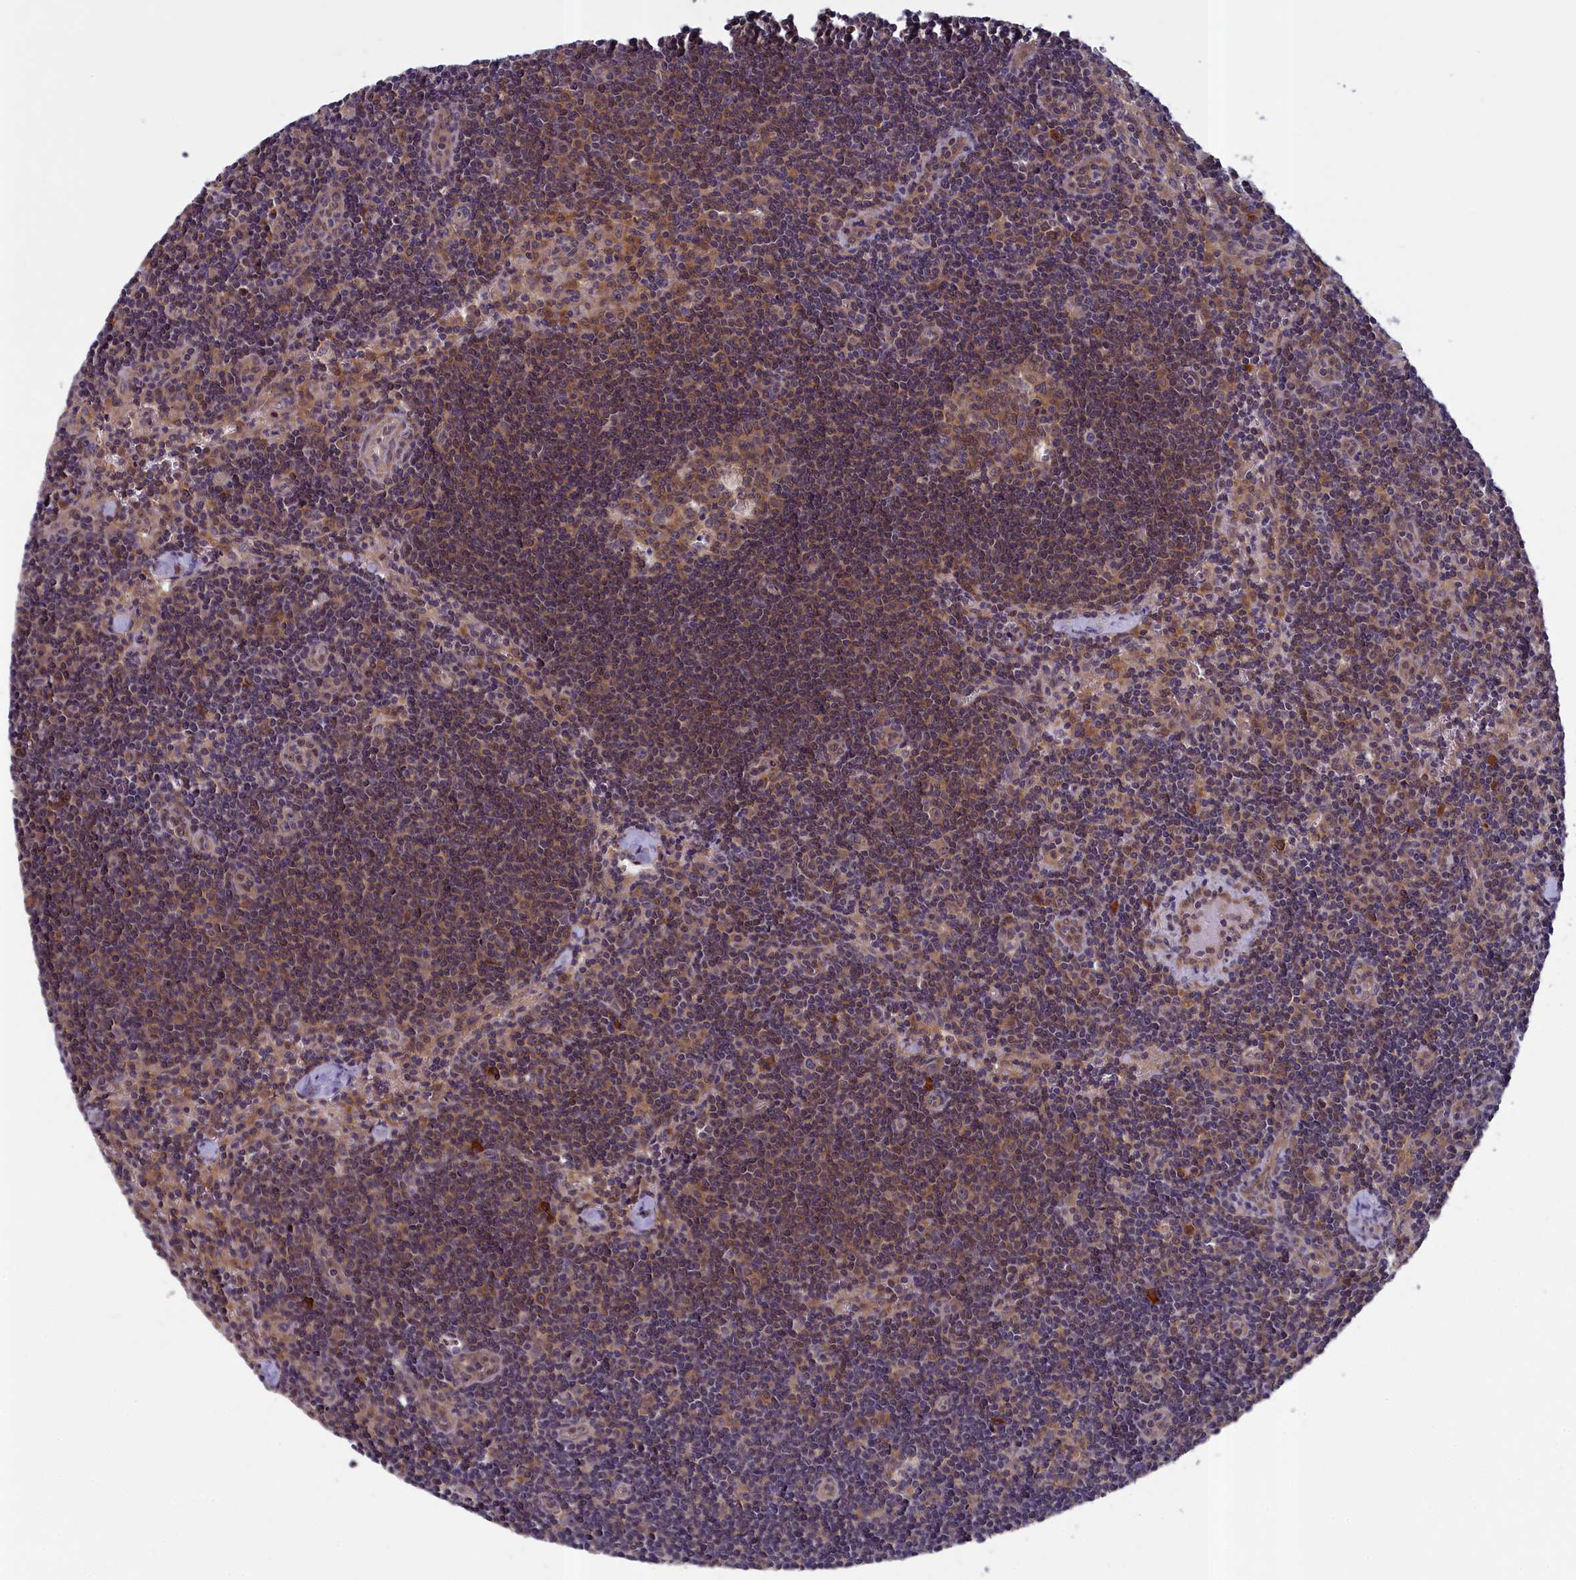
{"staining": {"intensity": "moderate", "quantity": "25%-75%", "location": "cytoplasmic/membranous"}, "tissue": "lymph node", "cell_type": "Germinal center cells", "image_type": "normal", "snomed": [{"axis": "morphology", "description": "Normal tissue, NOS"}, {"axis": "topography", "description": "Lymph node"}], "caption": "Moderate cytoplasmic/membranous staining for a protein is seen in about 25%-75% of germinal center cells of unremarkable lymph node using immunohistochemistry (IHC).", "gene": "NUBP1", "patient": {"sex": "female", "age": 32}}